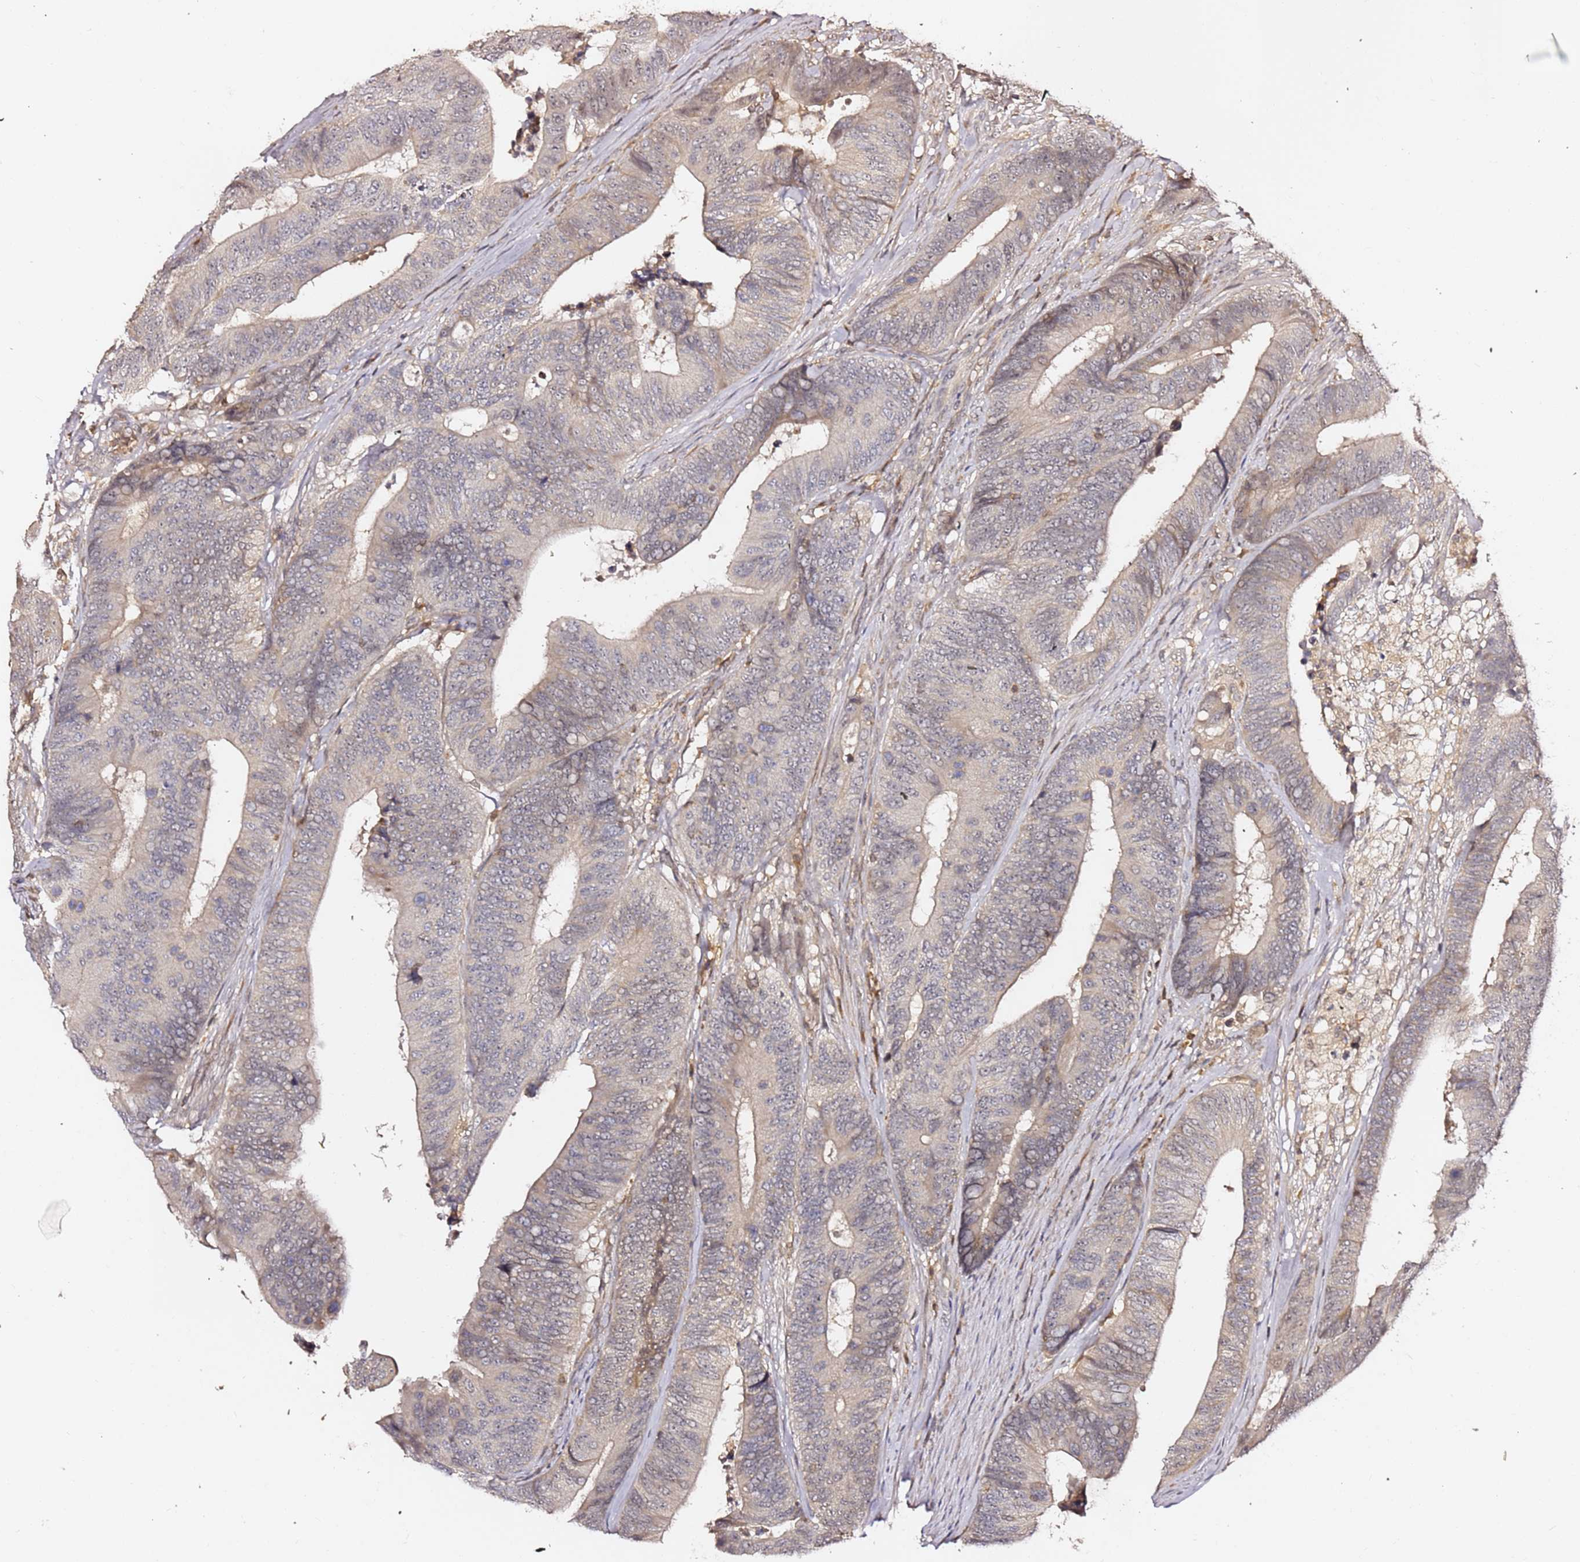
{"staining": {"intensity": "weak", "quantity": "<25%", "location": "nuclear"}, "tissue": "colorectal cancer", "cell_type": "Tumor cells", "image_type": "cancer", "snomed": [{"axis": "morphology", "description": "Adenocarcinoma, NOS"}, {"axis": "topography", "description": "Colon"}], "caption": "IHC of human adenocarcinoma (colorectal) reveals no positivity in tumor cells.", "gene": "OR5V1", "patient": {"sex": "male", "age": 87}}